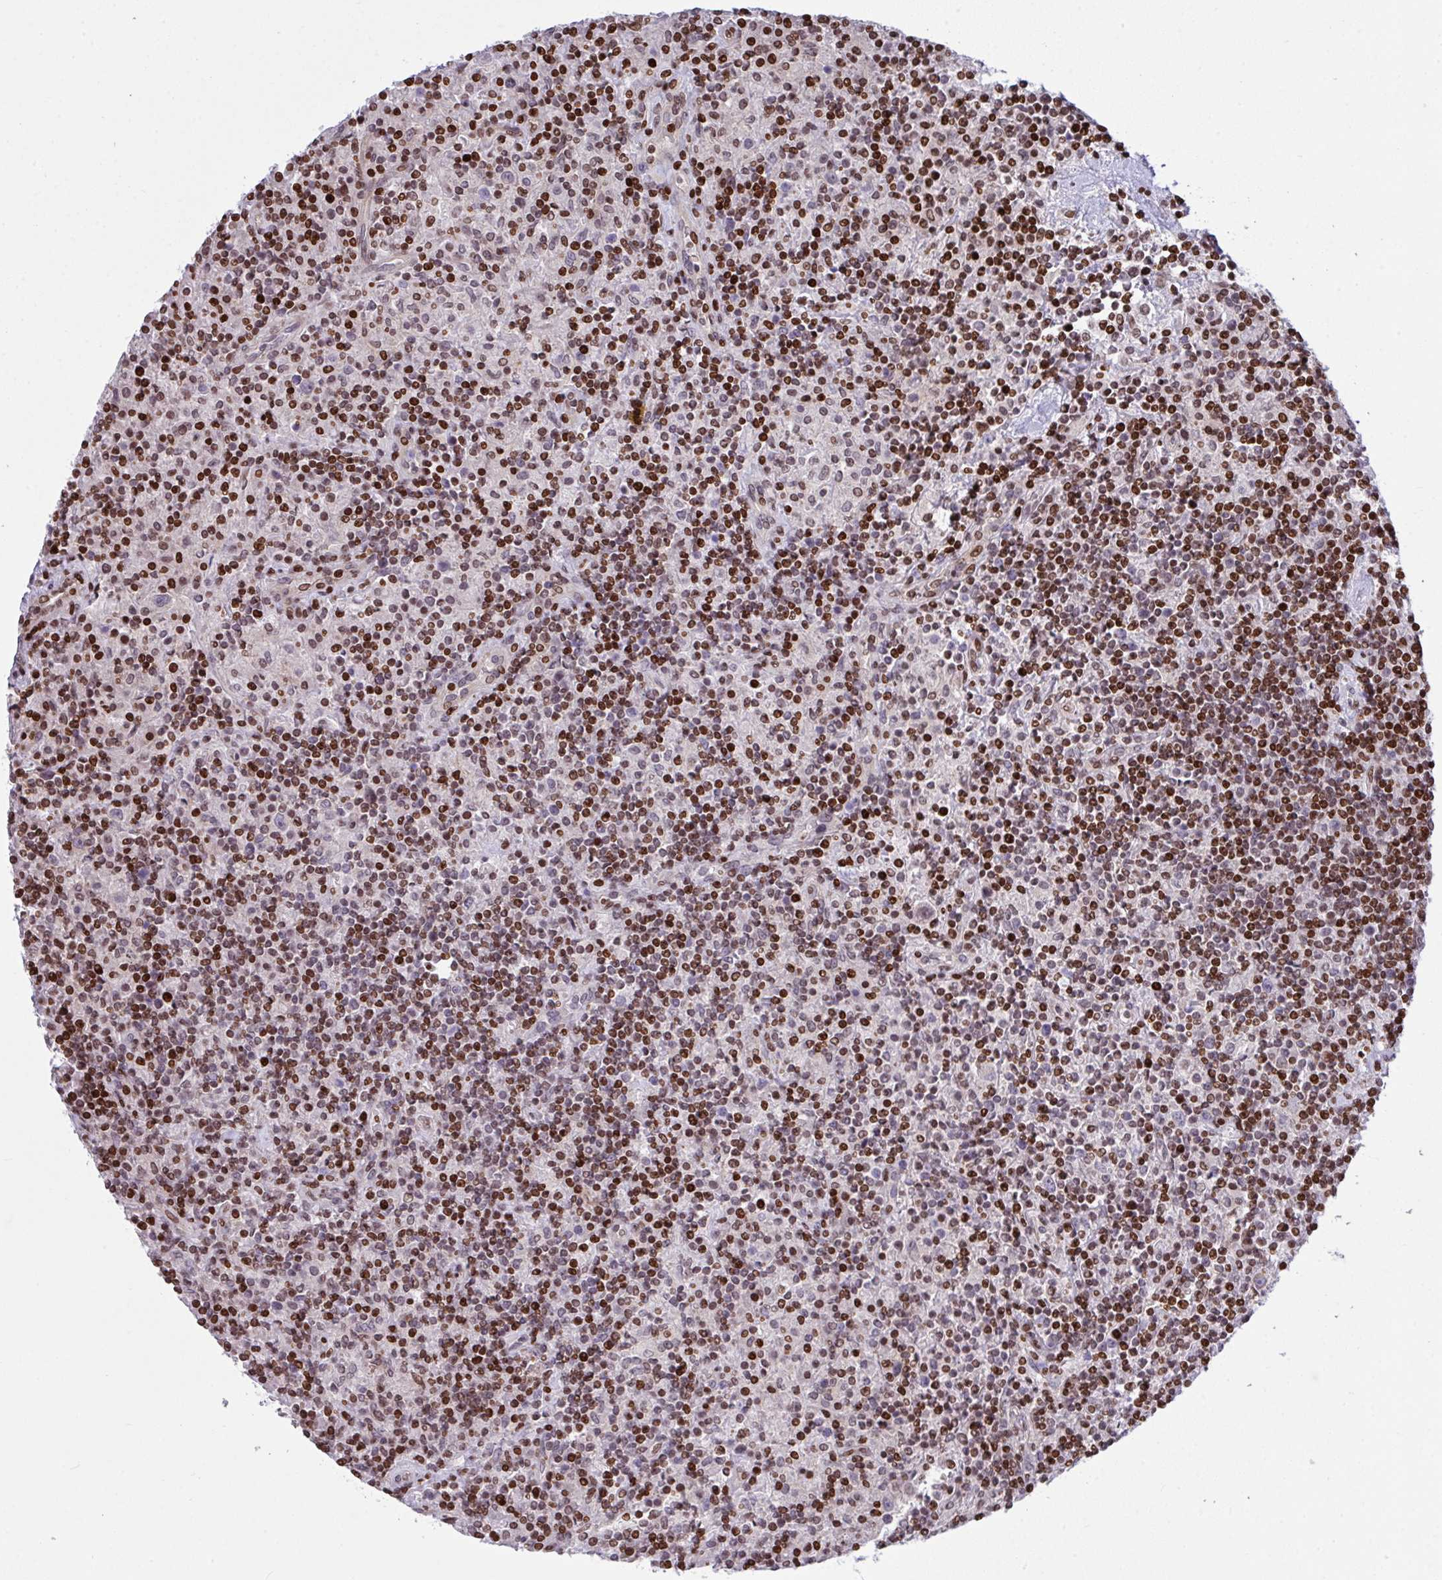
{"staining": {"intensity": "negative", "quantity": "none", "location": "none"}, "tissue": "lymphoma", "cell_type": "Tumor cells", "image_type": "cancer", "snomed": [{"axis": "morphology", "description": "Hodgkin's disease, NOS"}, {"axis": "topography", "description": "Lymph node"}], "caption": "Tumor cells show no significant expression in lymphoma. (DAB immunohistochemistry (IHC) with hematoxylin counter stain).", "gene": "RAPGEF5", "patient": {"sex": "male", "age": 70}}